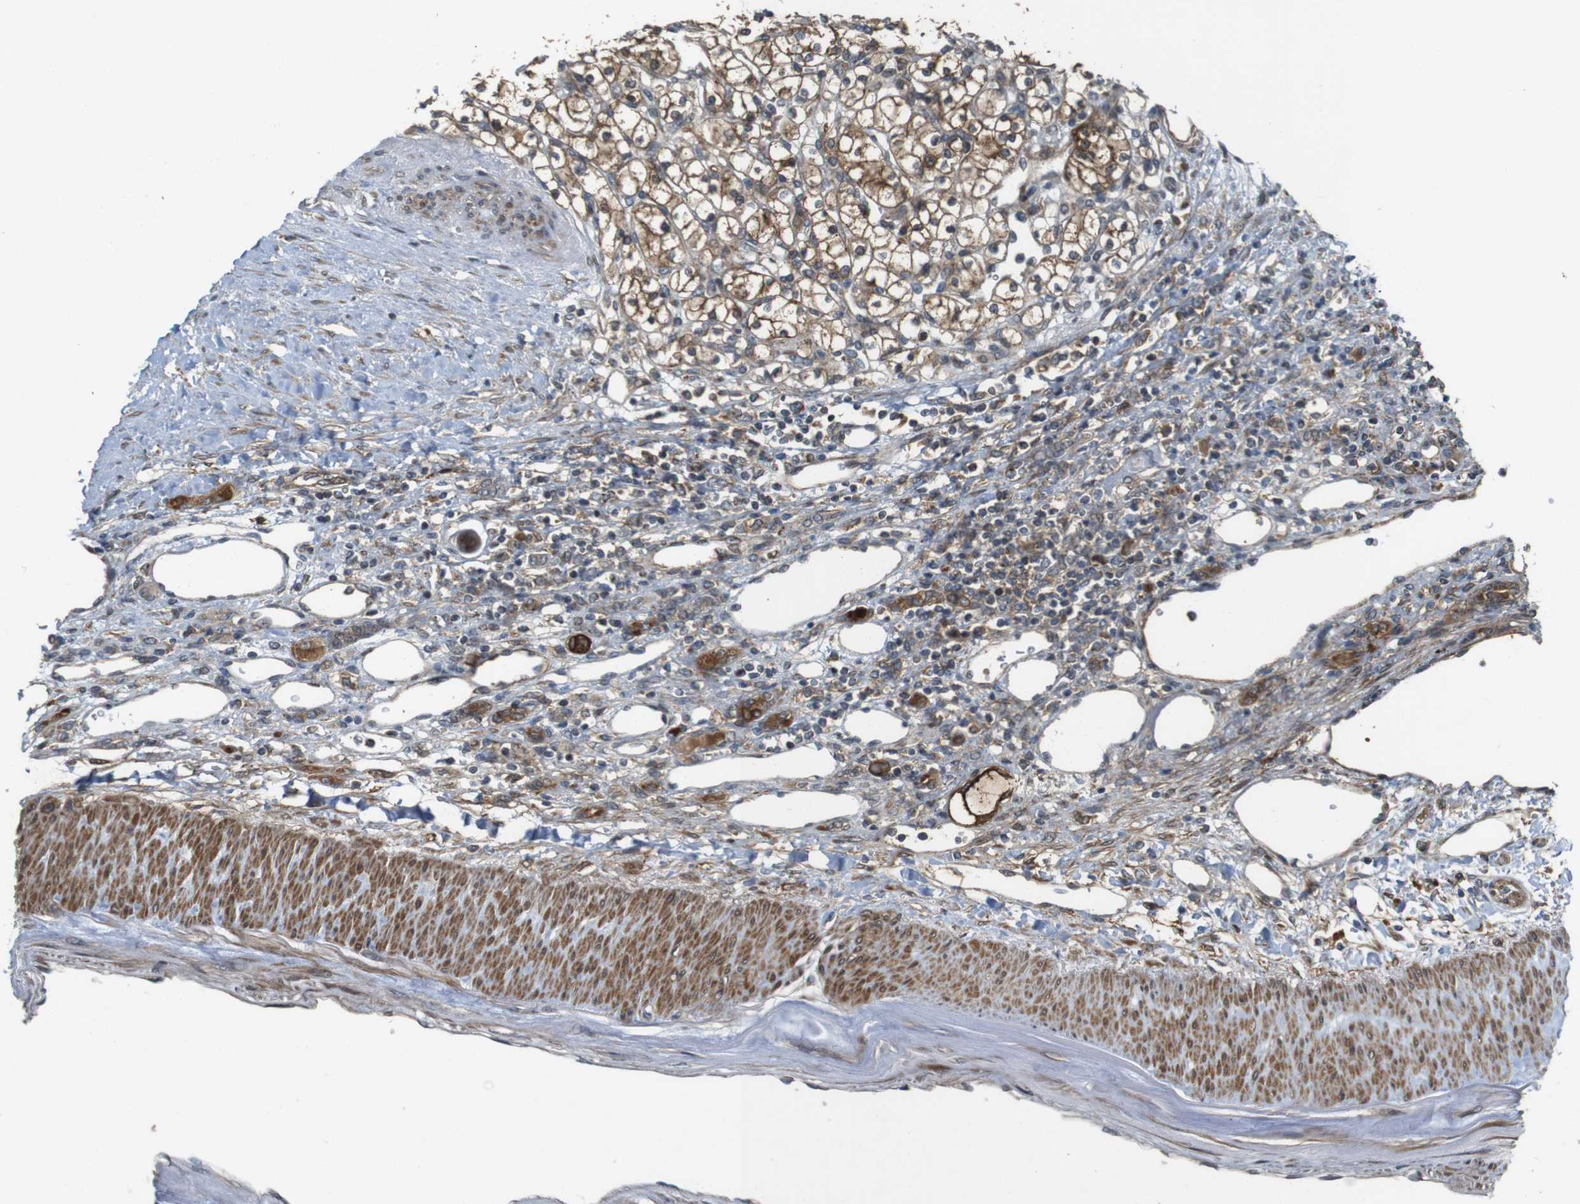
{"staining": {"intensity": "moderate", "quantity": ">75%", "location": "cytoplasmic/membranous"}, "tissue": "renal cancer", "cell_type": "Tumor cells", "image_type": "cancer", "snomed": [{"axis": "morphology", "description": "Normal tissue, NOS"}, {"axis": "morphology", "description": "Adenocarcinoma, NOS"}, {"axis": "topography", "description": "Kidney"}], "caption": "IHC micrograph of human renal adenocarcinoma stained for a protein (brown), which displays medium levels of moderate cytoplasmic/membranous expression in about >75% of tumor cells.", "gene": "IFFO2", "patient": {"sex": "female", "age": 55}}